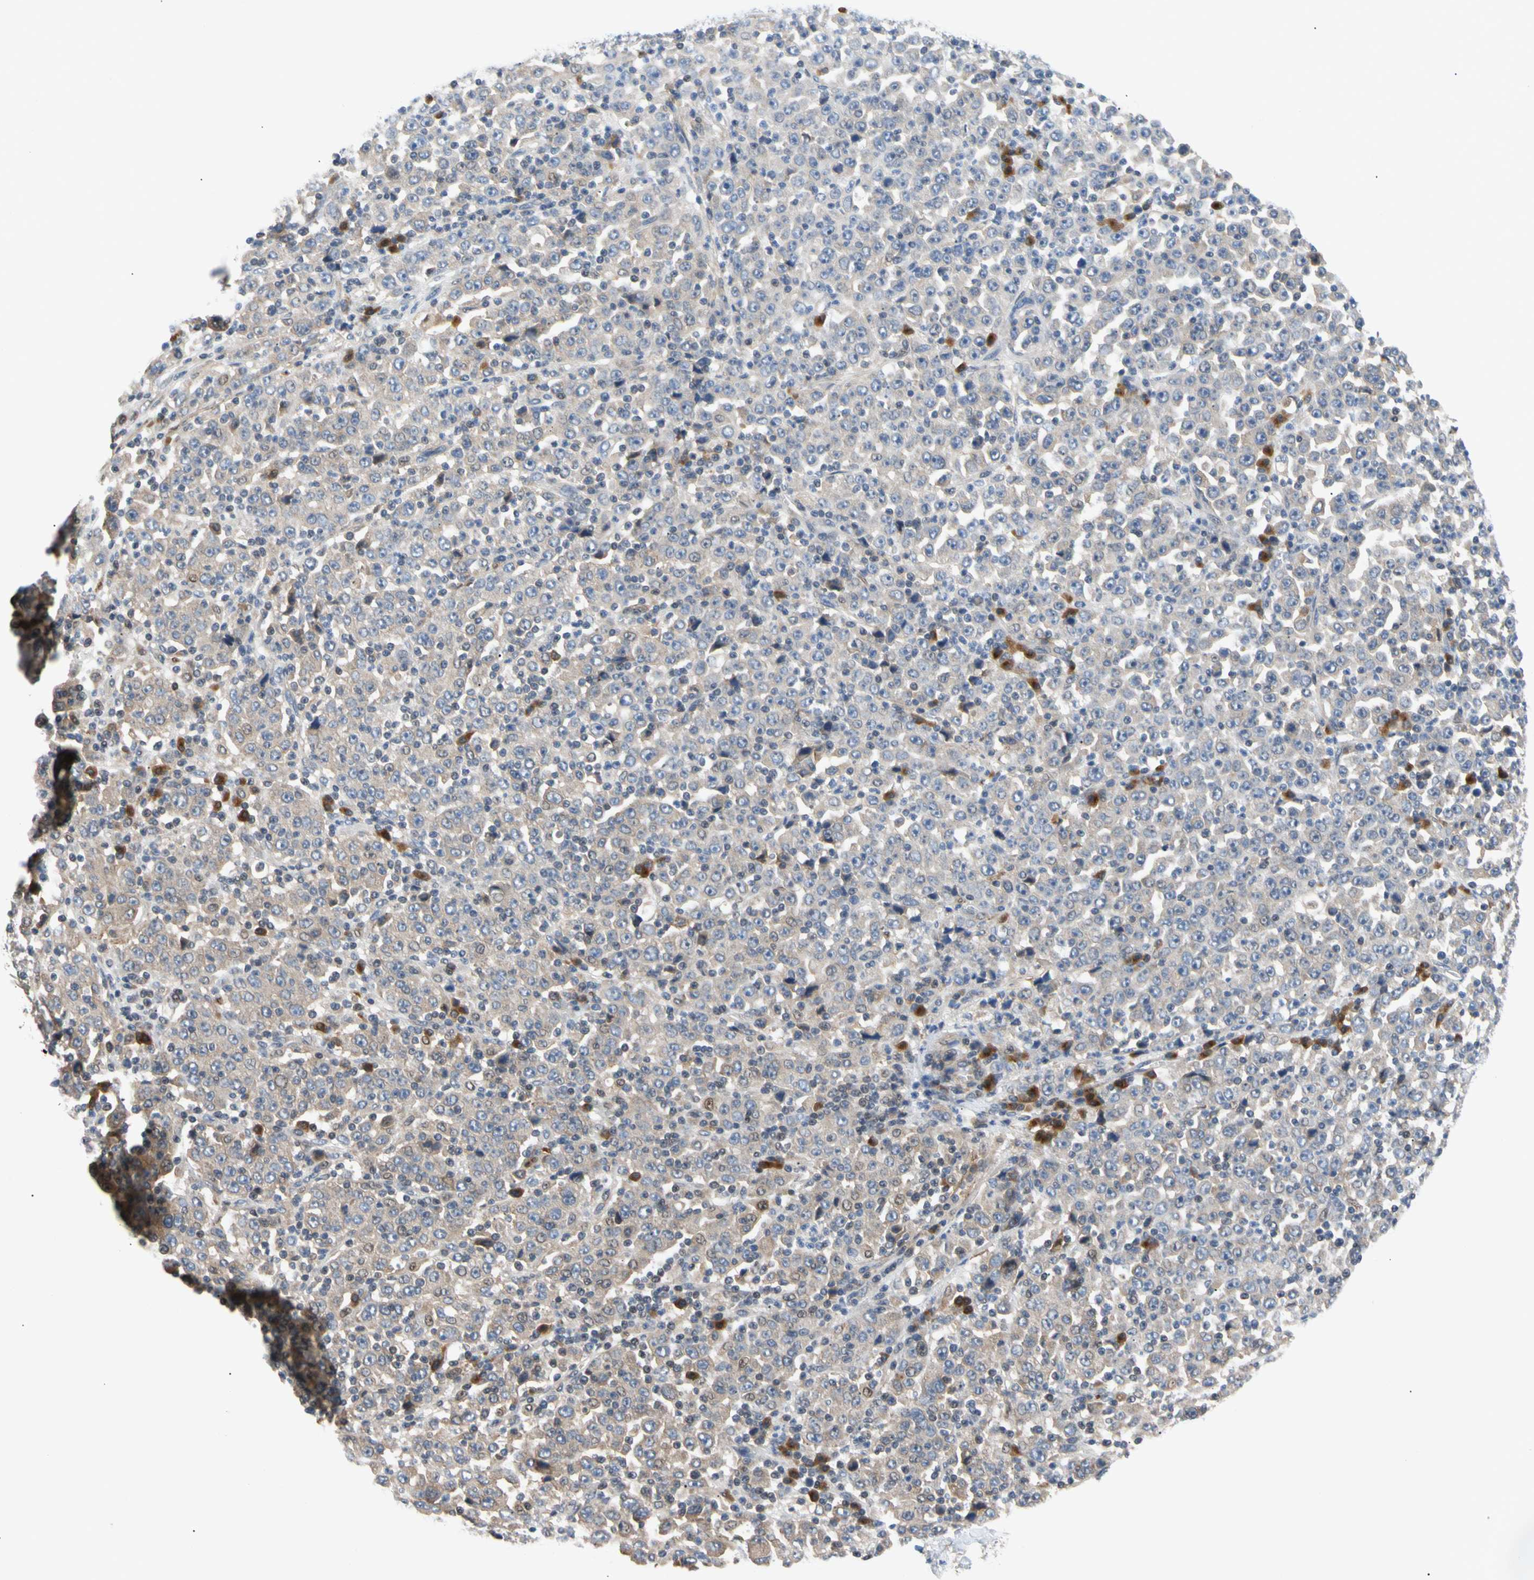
{"staining": {"intensity": "weak", "quantity": "25%-75%", "location": "cytoplasmic/membranous"}, "tissue": "stomach cancer", "cell_type": "Tumor cells", "image_type": "cancer", "snomed": [{"axis": "morphology", "description": "Normal tissue, NOS"}, {"axis": "morphology", "description": "Adenocarcinoma, NOS"}, {"axis": "topography", "description": "Stomach, upper"}, {"axis": "topography", "description": "Stomach"}], "caption": "Approximately 25%-75% of tumor cells in stomach cancer demonstrate weak cytoplasmic/membranous protein staining as visualized by brown immunohistochemical staining.", "gene": "SEC23B", "patient": {"sex": "male", "age": 59}}